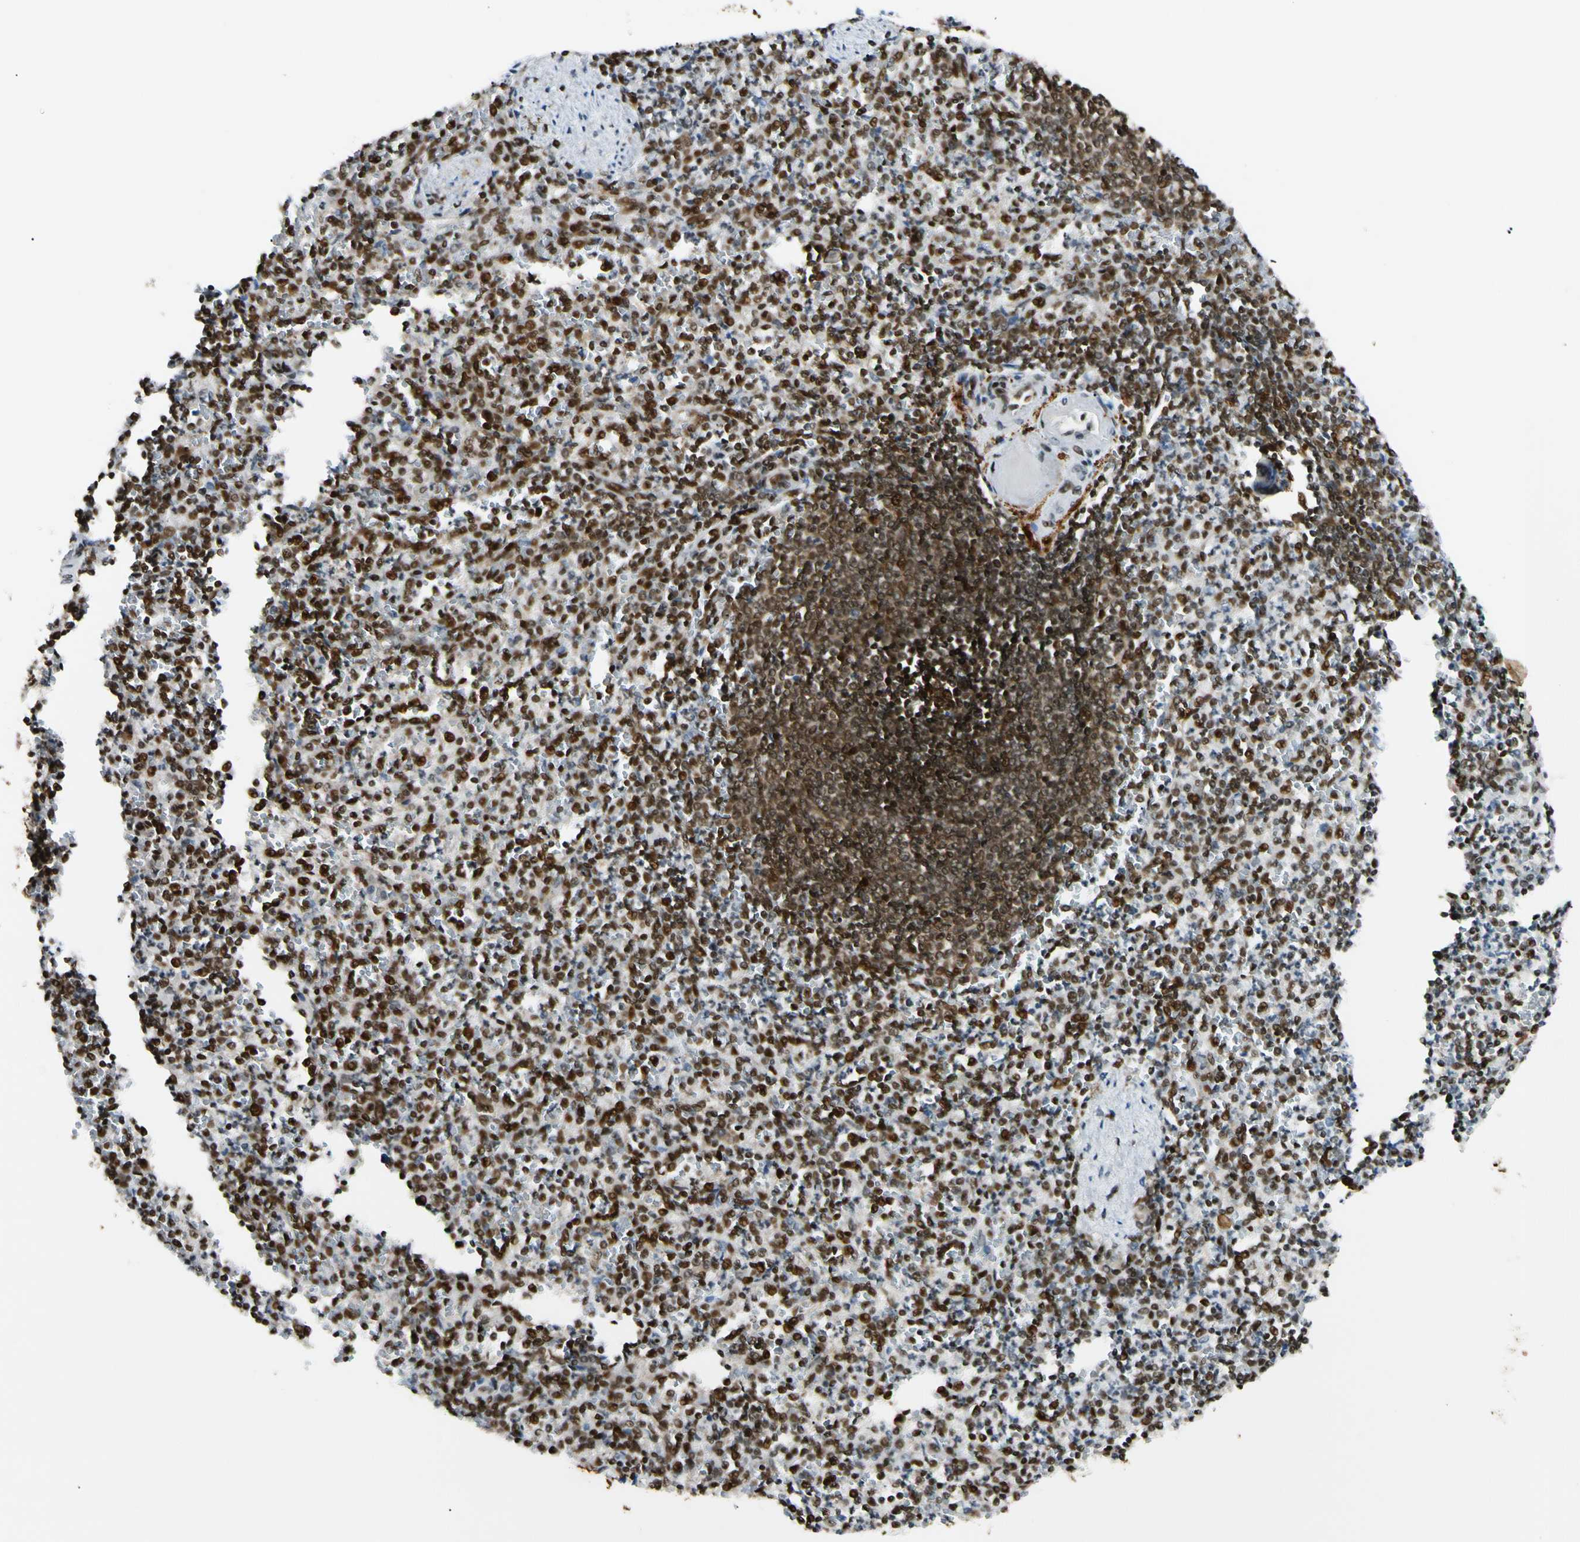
{"staining": {"intensity": "strong", "quantity": ">75%", "location": "nuclear"}, "tissue": "spleen", "cell_type": "Cells in red pulp", "image_type": "normal", "snomed": [{"axis": "morphology", "description": "Normal tissue, NOS"}, {"axis": "topography", "description": "Spleen"}], "caption": "This is an image of immunohistochemistry staining of normal spleen, which shows strong expression in the nuclear of cells in red pulp.", "gene": "FUS", "patient": {"sex": "female", "age": 74}}